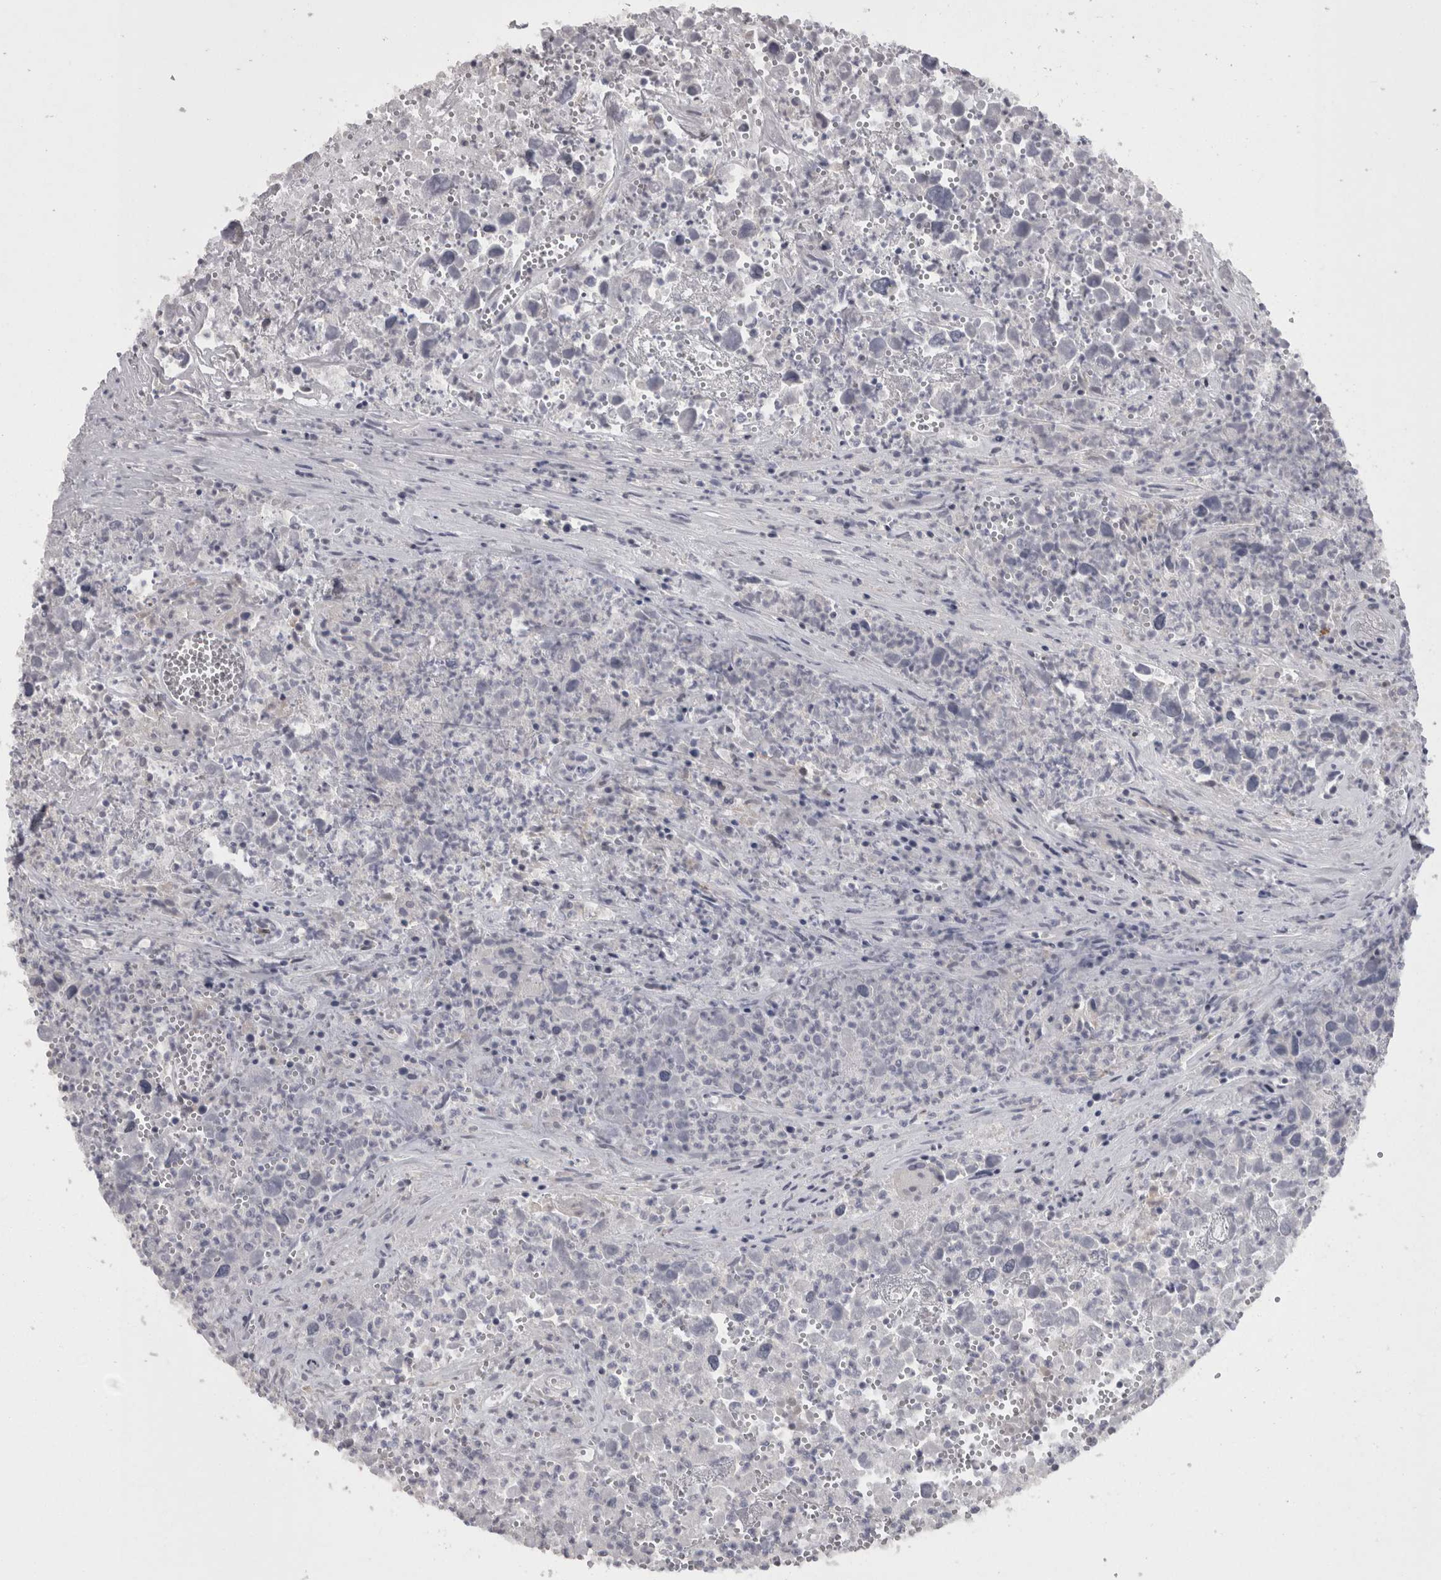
{"staining": {"intensity": "negative", "quantity": "none", "location": "none"}, "tissue": "testis cancer", "cell_type": "Tumor cells", "image_type": "cancer", "snomed": [{"axis": "morphology", "description": "Seminoma, NOS"}, {"axis": "morphology", "description": "Carcinoma, Embryonal, NOS"}, {"axis": "topography", "description": "Testis"}], "caption": "Image shows no protein staining in tumor cells of testis cancer tissue.", "gene": "CAMK2D", "patient": {"sex": "male", "age": 43}}